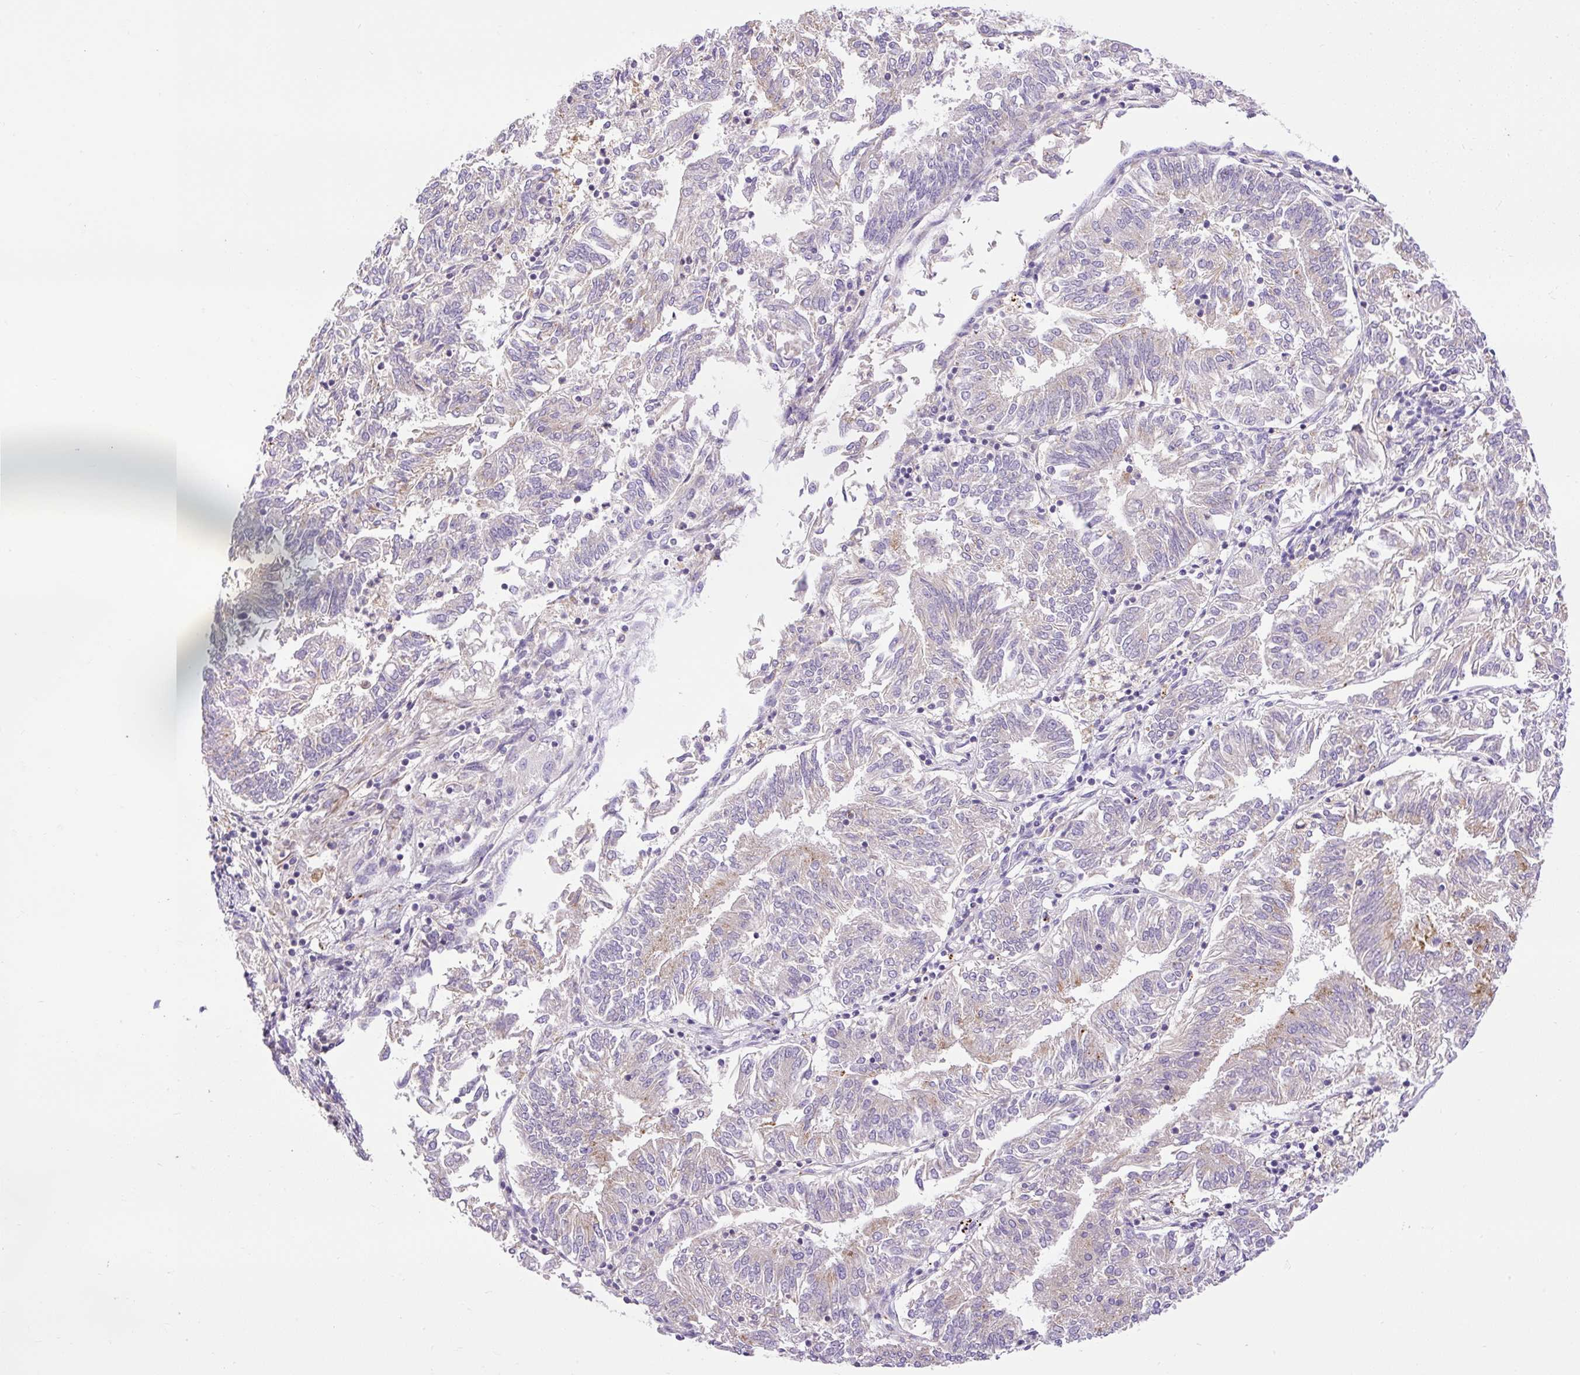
{"staining": {"intensity": "moderate", "quantity": "<25%", "location": "cytoplasmic/membranous"}, "tissue": "endometrial cancer", "cell_type": "Tumor cells", "image_type": "cancer", "snomed": [{"axis": "morphology", "description": "Adenocarcinoma, NOS"}, {"axis": "topography", "description": "Endometrium"}], "caption": "Tumor cells reveal low levels of moderate cytoplasmic/membranous staining in approximately <25% of cells in endometrial adenocarcinoma.", "gene": "HEXB", "patient": {"sex": "female", "age": 58}}